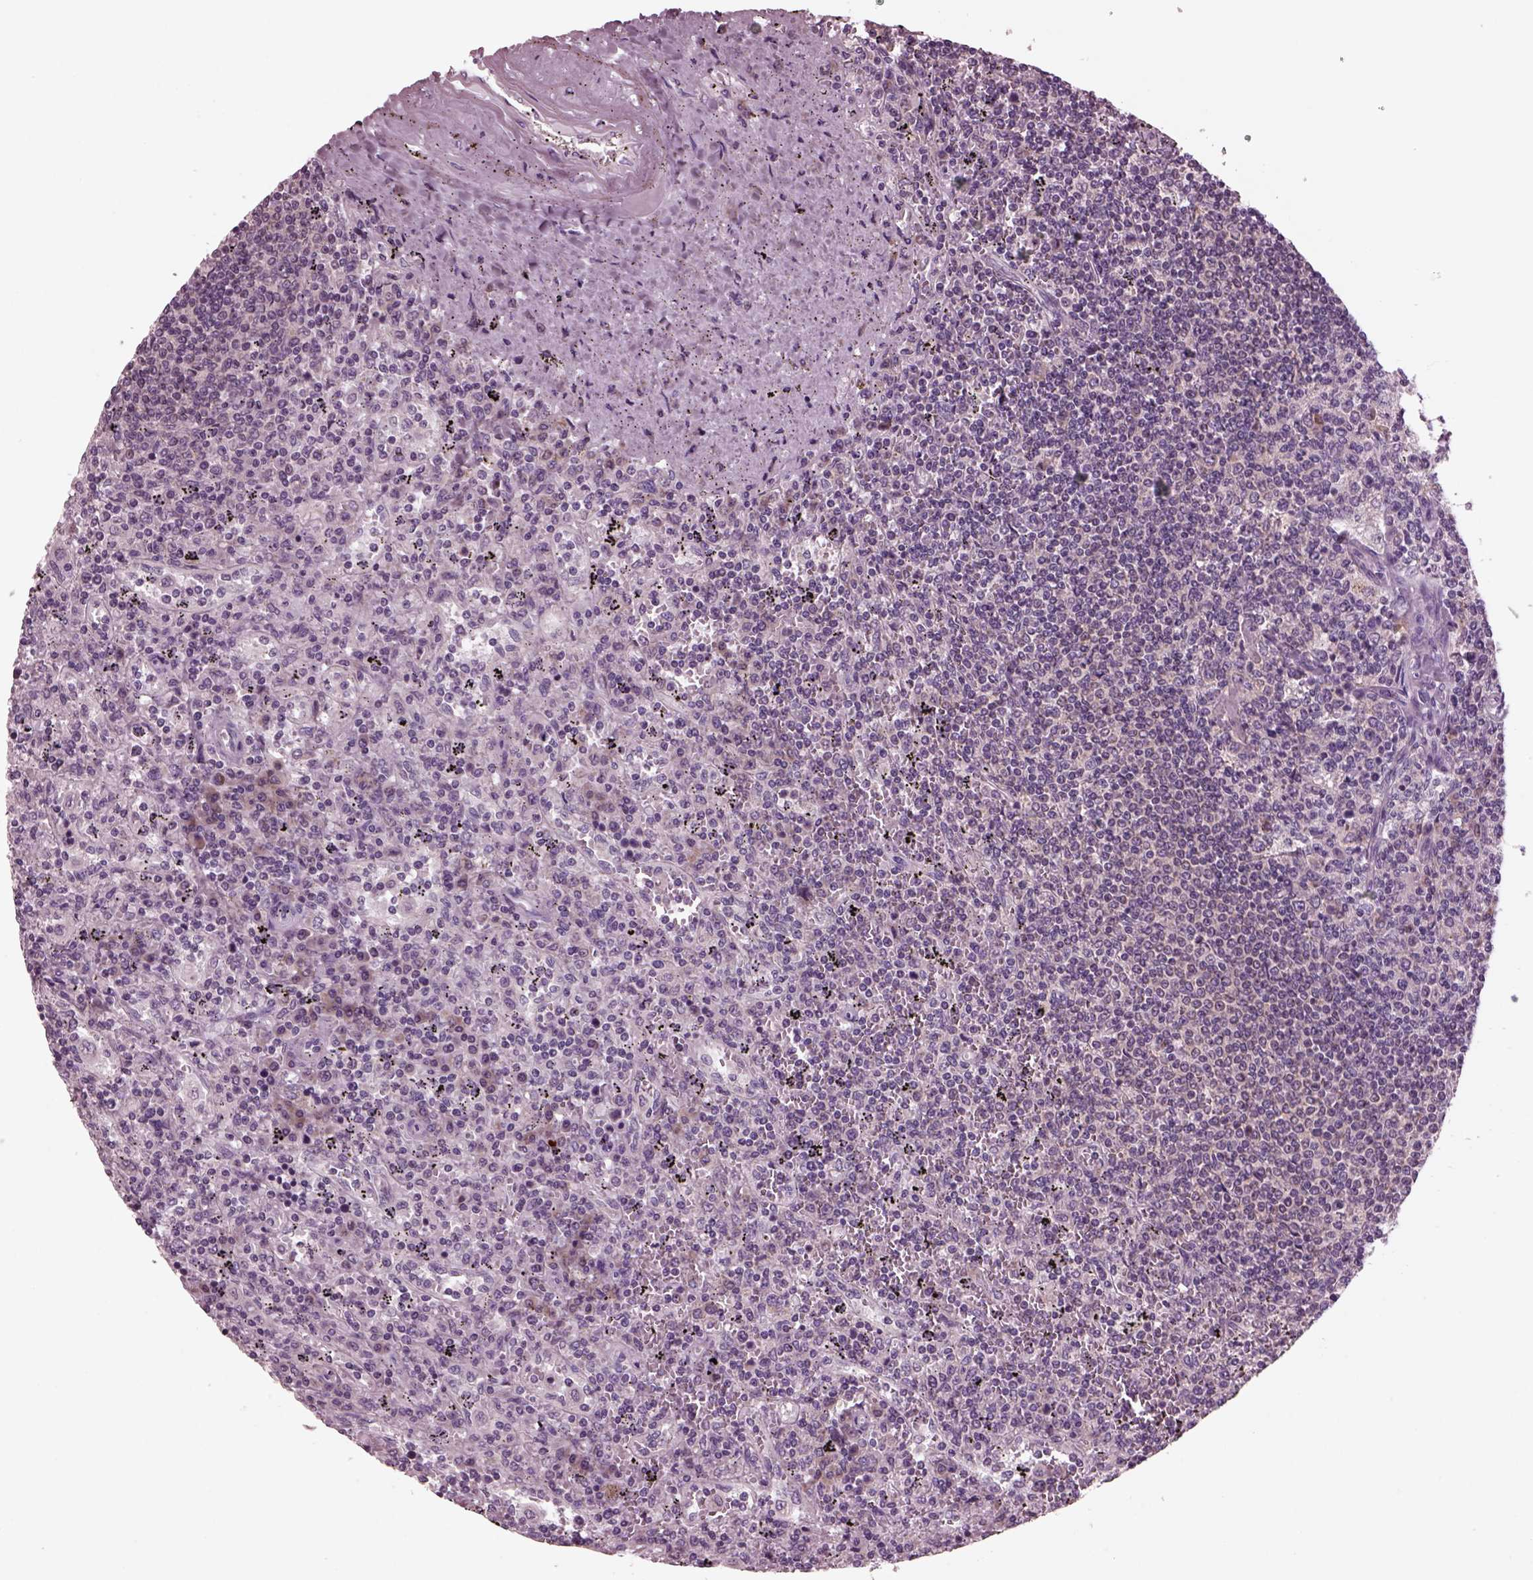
{"staining": {"intensity": "weak", "quantity": "<25%", "location": "cytoplasmic/membranous"}, "tissue": "lymphoma", "cell_type": "Tumor cells", "image_type": "cancer", "snomed": [{"axis": "morphology", "description": "Malignant lymphoma, non-Hodgkin's type, Low grade"}, {"axis": "topography", "description": "Spleen"}], "caption": "The image reveals no staining of tumor cells in lymphoma.", "gene": "AP4M1", "patient": {"sex": "male", "age": 62}}